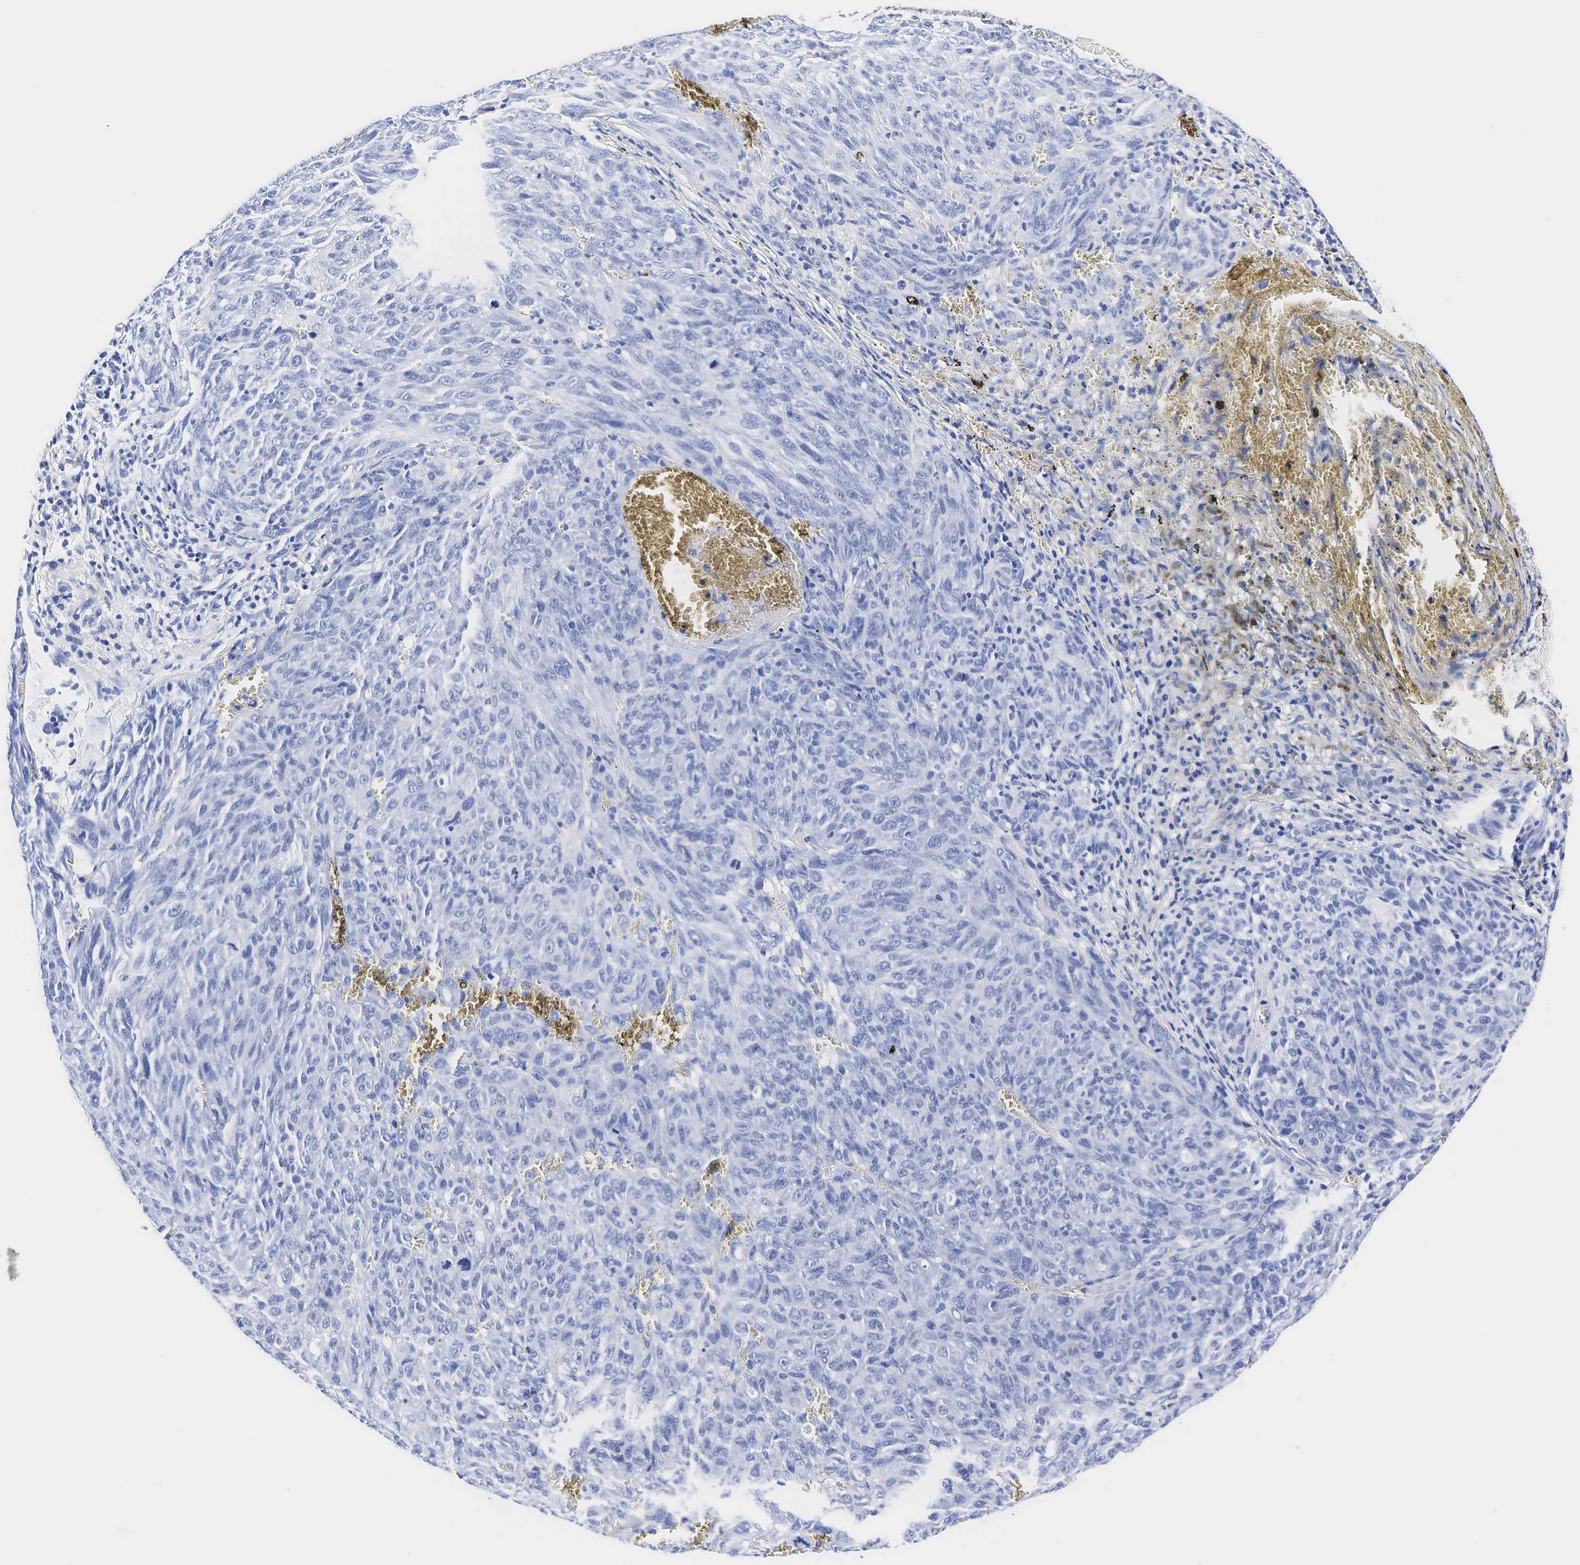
{"staining": {"intensity": "negative", "quantity": "none", "location": "none"}, "tissue": "melanoma", "cell_type": "Tumor cells", "image_type": "cancer", "snomed": [{"axis": "morphology", "description": "Malignant melanoma, NOS"}, {"axis": "topography", "description": "Skin"}], "caption": "Immunohistochemistry (IHC) histopathology image of human malignant melanoma stained for a protein (brown), which exhibits no positivity in tumor cells.", "gene": "TG", "patient": {"sex": "male", "age": 76}}